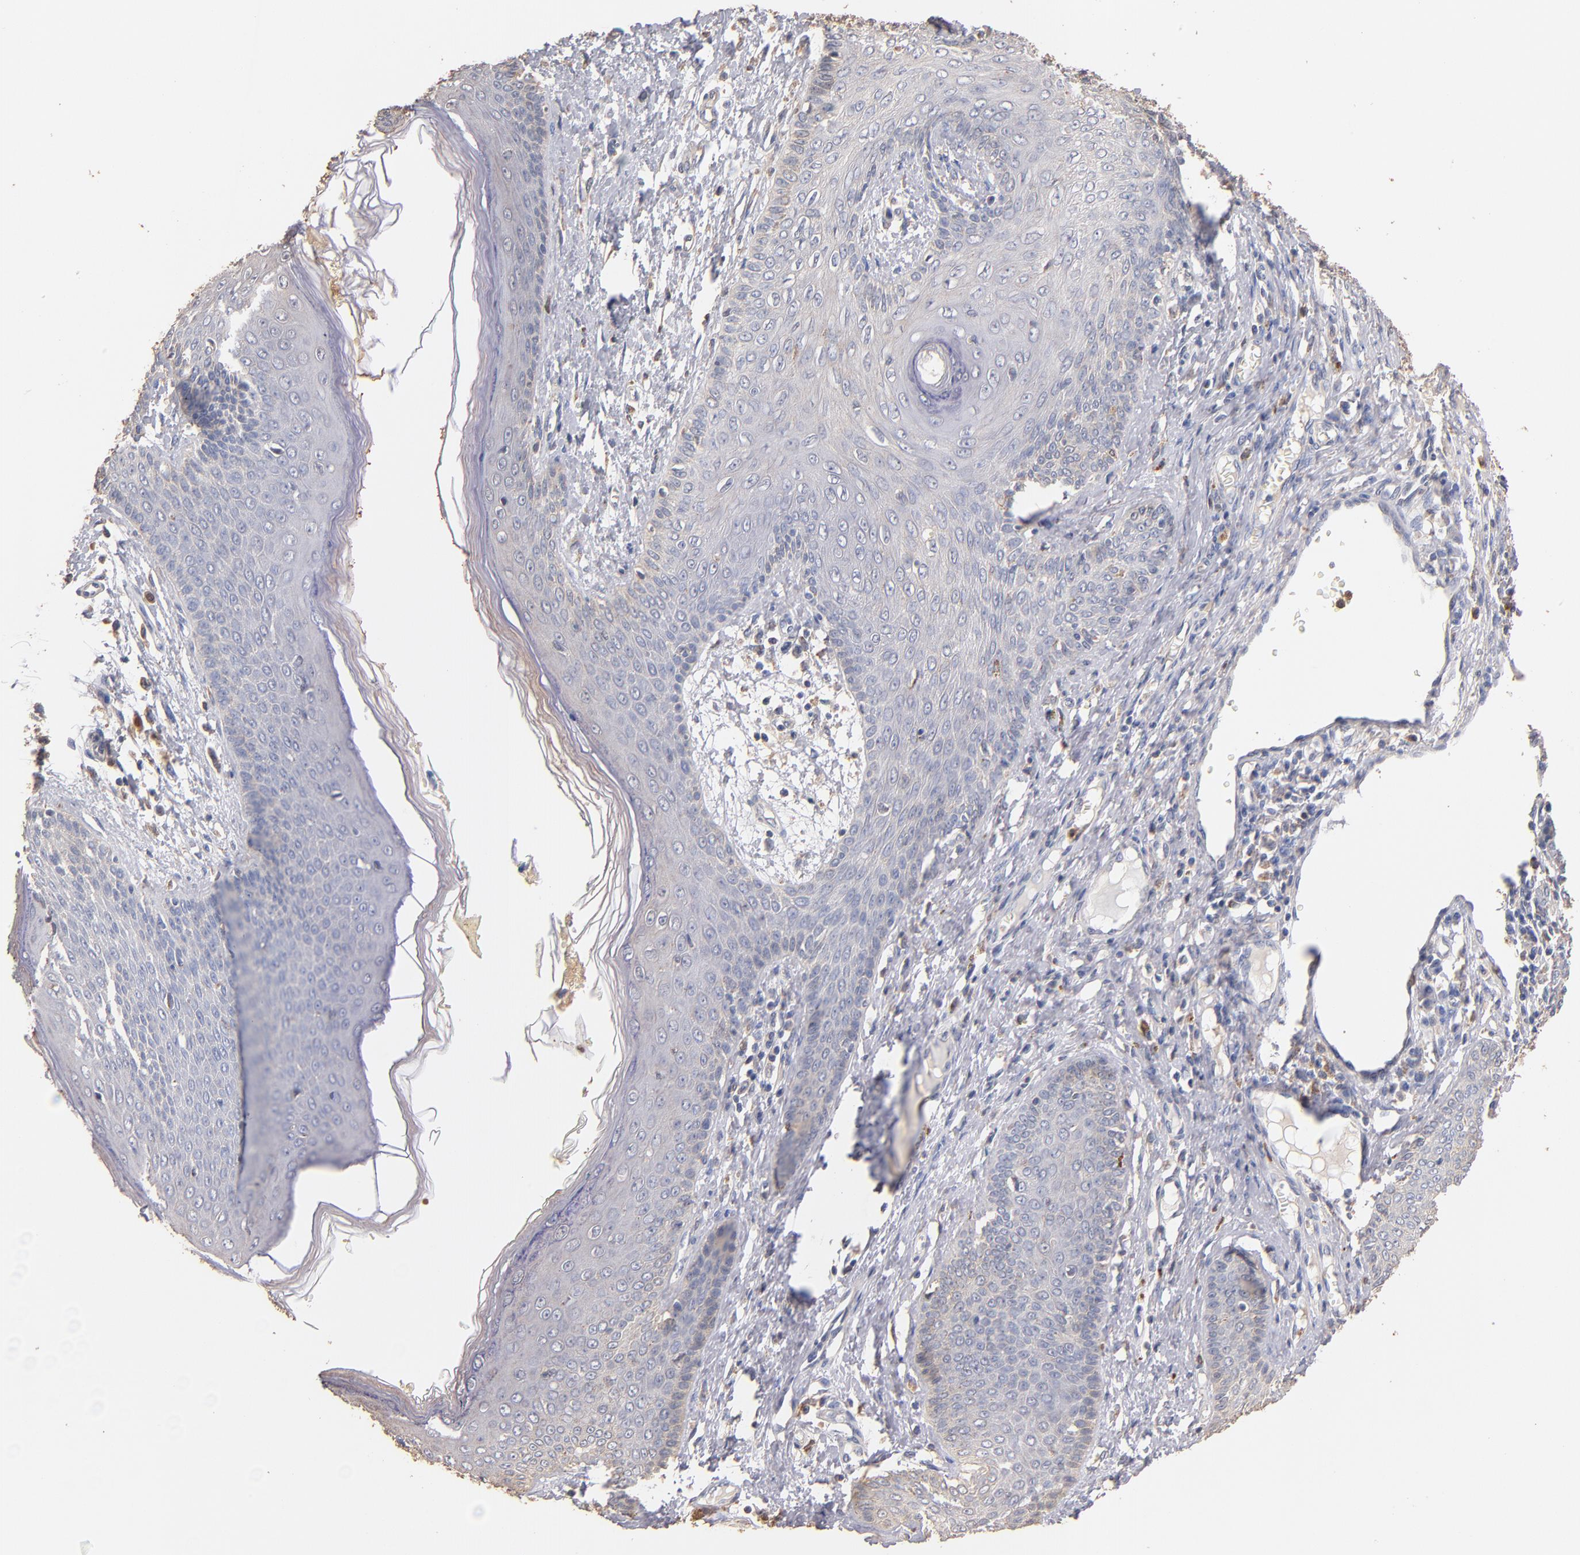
{"staining": {"intensity": "weak", "quantity": "<25%", "location": "cytoplasmic/membranous"}, "tissue": "skin cancer", "cell_type": "Tumor cells", "image_type": "cancer", "snomed": [{"axis": "morphology", "description": "Basal cell carcinoma"}, {"axis": "topography", "description": "Skin"}], "caption": "IHC histopathology image of skin basal cell carcinoma stained for a protein (brown), which reveals no expression in tumor cells.", "gene": "RO60", "patient": {"sex": "female", "age": 64}}